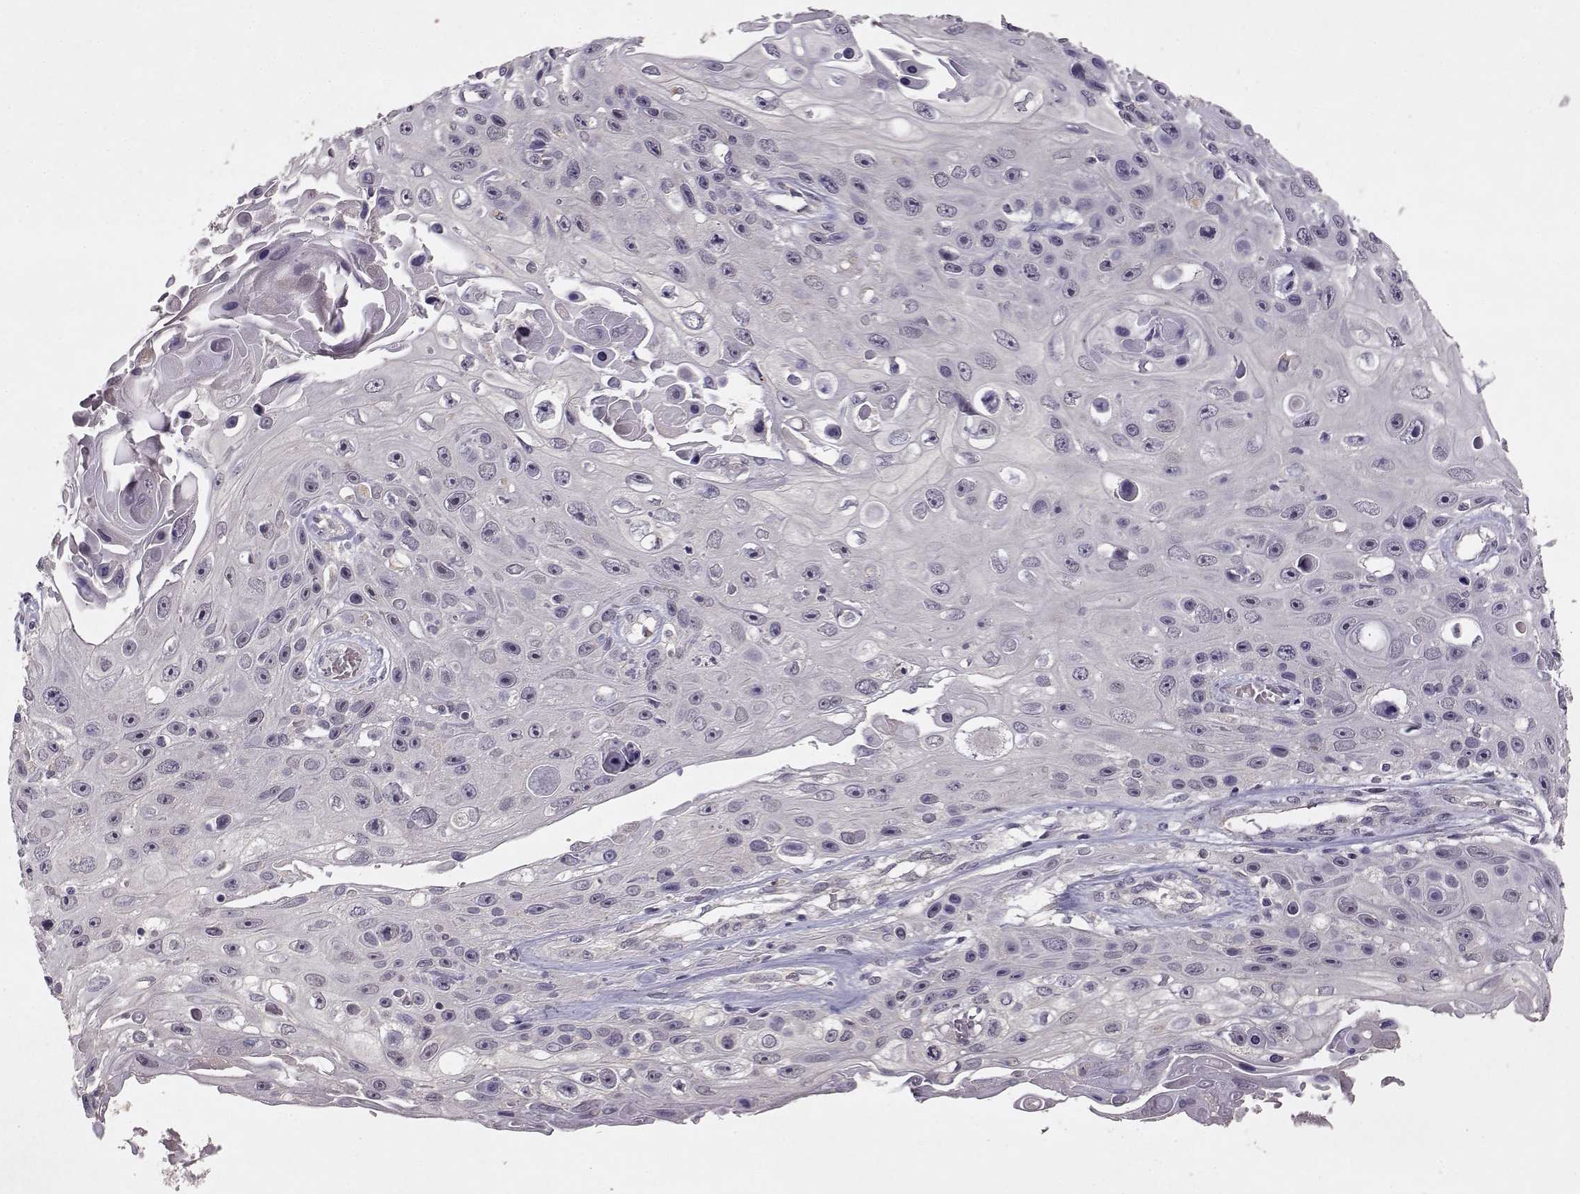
{"staining": {"intensity": "negative", "quantity": "none", "location": "none"}, "tissue": "skin cancer", "cell_type": "Tumor cells", "image_type": "cancer", "snomed": [{"axis": "morphology", "description": "Squamous cell carcinoma, NOS"}, {"axis": "topography", "description": "Skin"}], "caption": "Squamous cell carcinoma (skin) was stained to show a protein in brown. There is no significant expression in tumor cells.", "gene": "BMX", "patient": {"sex": "male", "age": 82}}